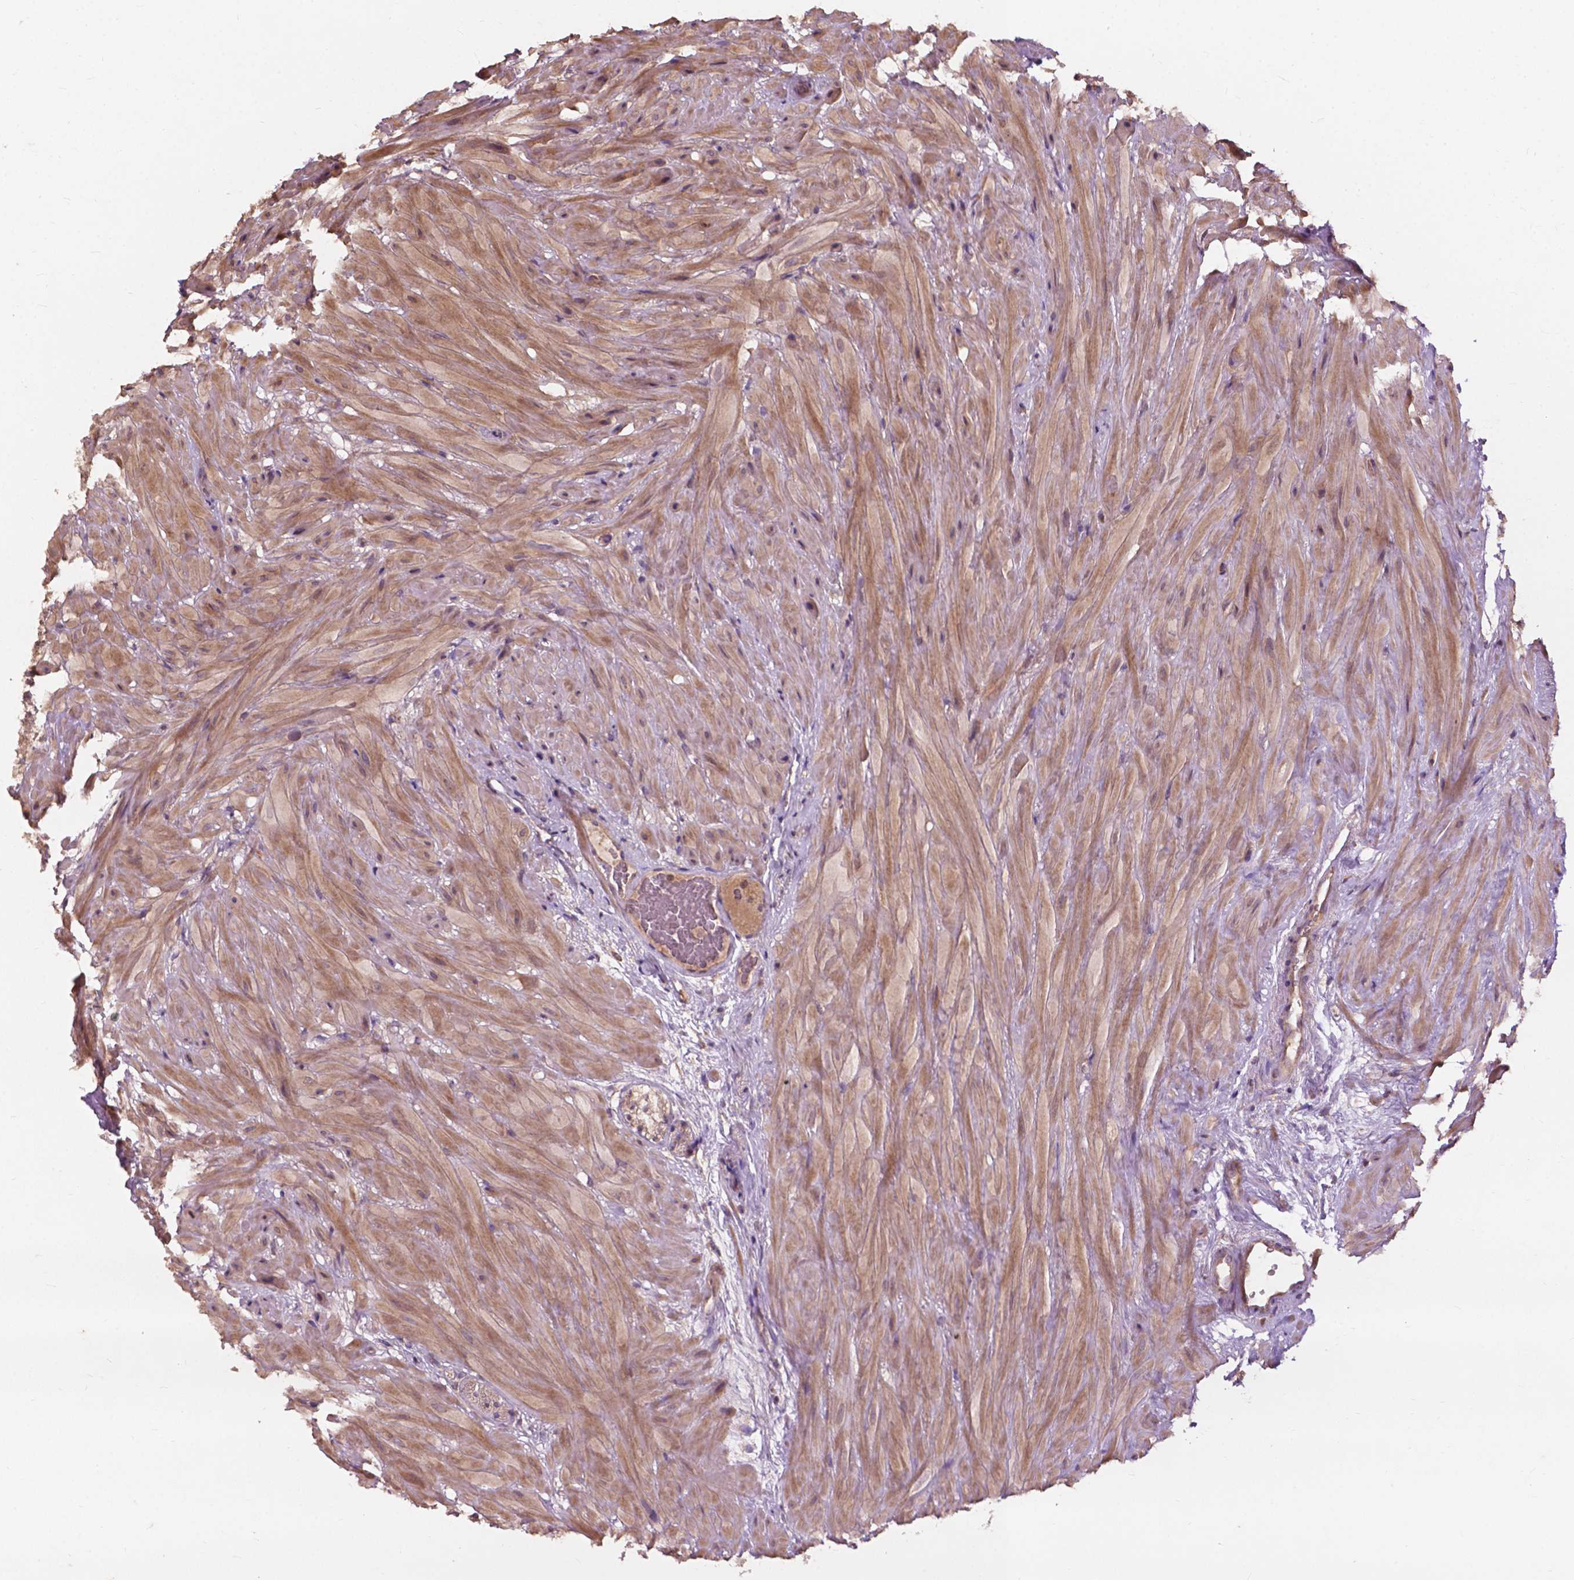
{"staining": {"intensity": "moderate", "quantity": "25%-75%", "location": "cytoplasmic/membranous"}, "tissue": "seminal vesicle", "cell_type": "Glandular cells", "image_type": "normal", "snomed": [{"axis": "morphology", "description": "Normal tissue, NOS"}, {"axis": "topography", "description": "Seminal veicle"}], "caption": "Protein staining displays moderate cytoplasmic/membranous staining in approximately 25%-75% of glandular cells in benign seminal vesicle.", "gene": "CDC42BPA", "patient": {"sex": "male", "age": 68}}